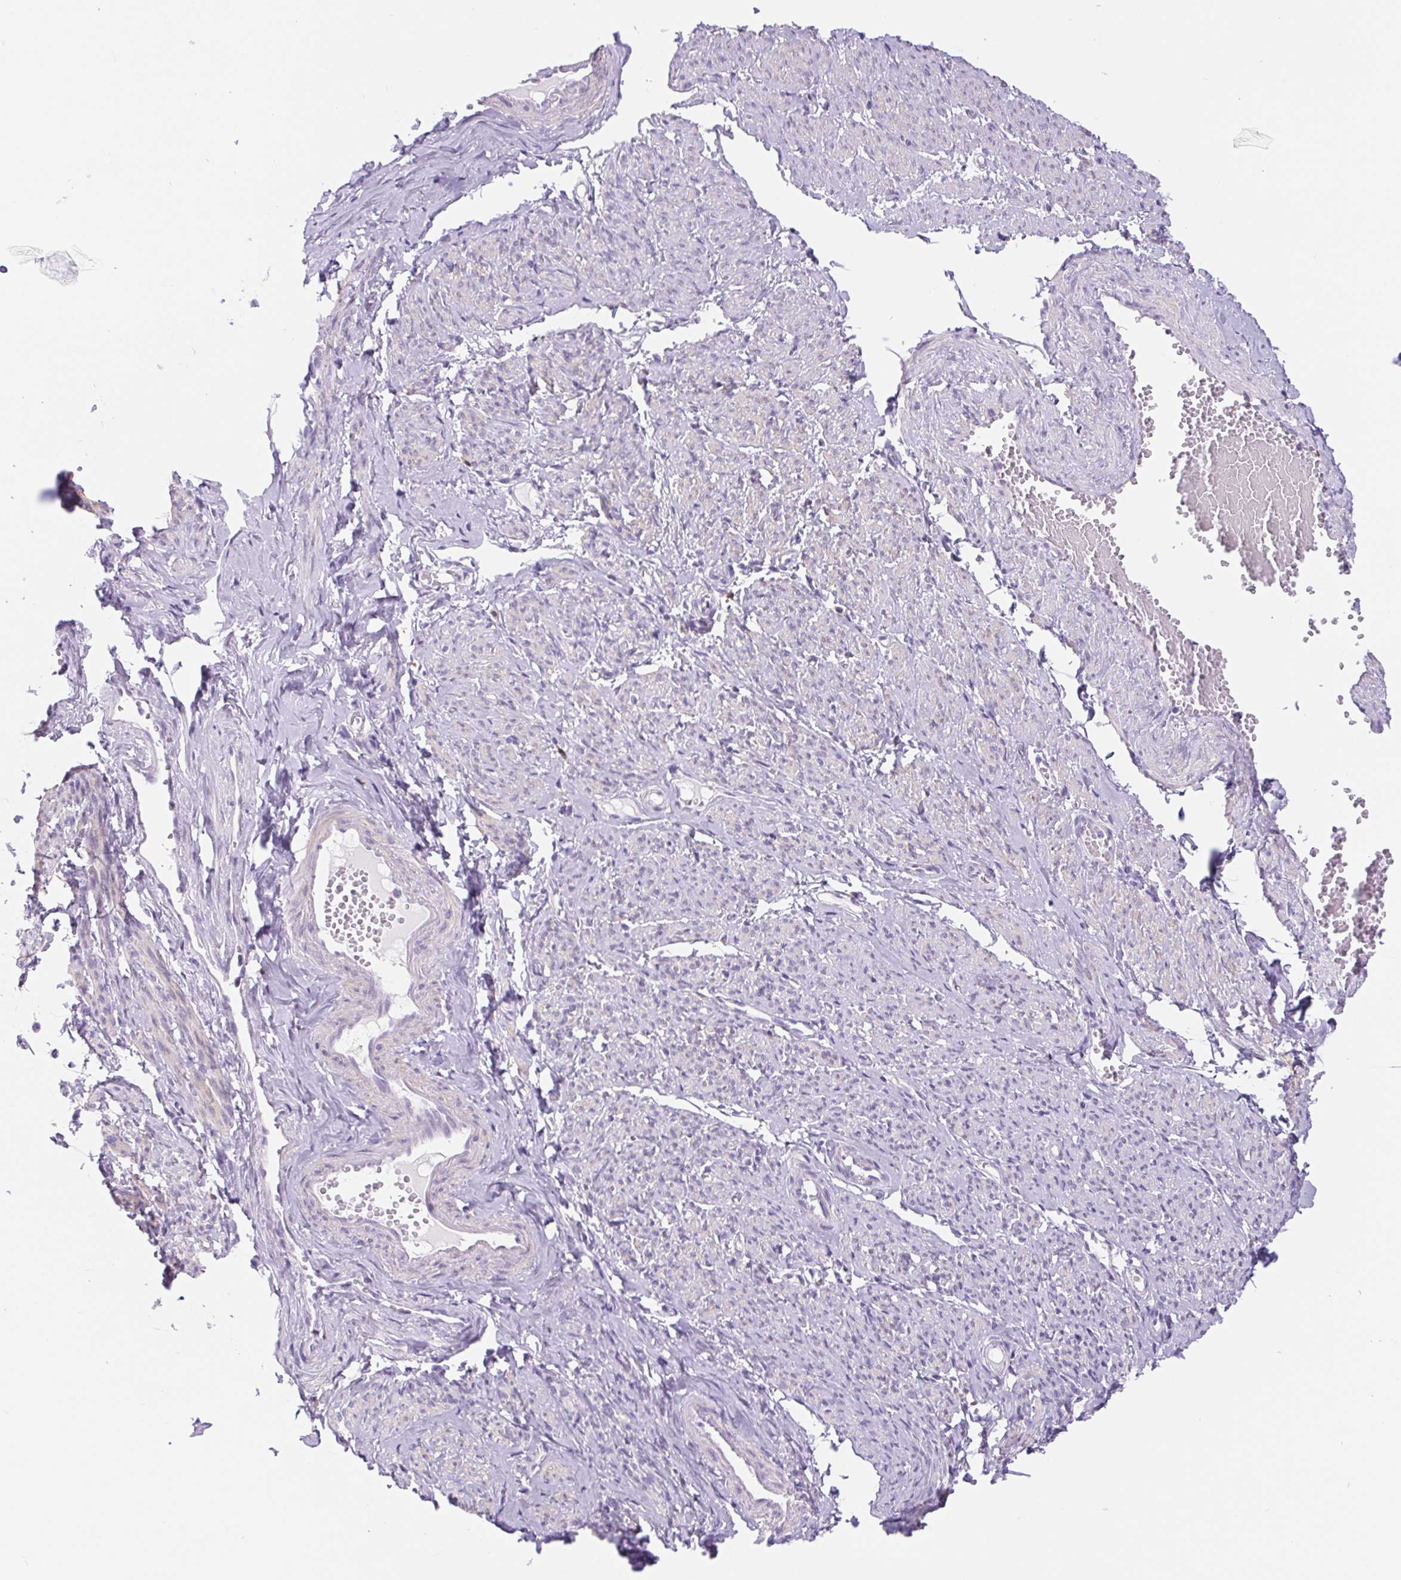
{"staining": {"intensity": "negative", "quantity": "none", "location": "none"}, "tissue": "smooth muscle", "cell_type": "Smooth muscle cells", "image_type": "normal", "snomed": [{"axis": "morphology", "description": "Normal tissue, NOS"}, {"axis": "topography", "description": "Smooth muscle"}], "caption": "There is no significant expression in smooth muscle cells of smooth muscle.", "gene": "DYNC2LI1", "patient": {"sex": "female", "age": 65}}